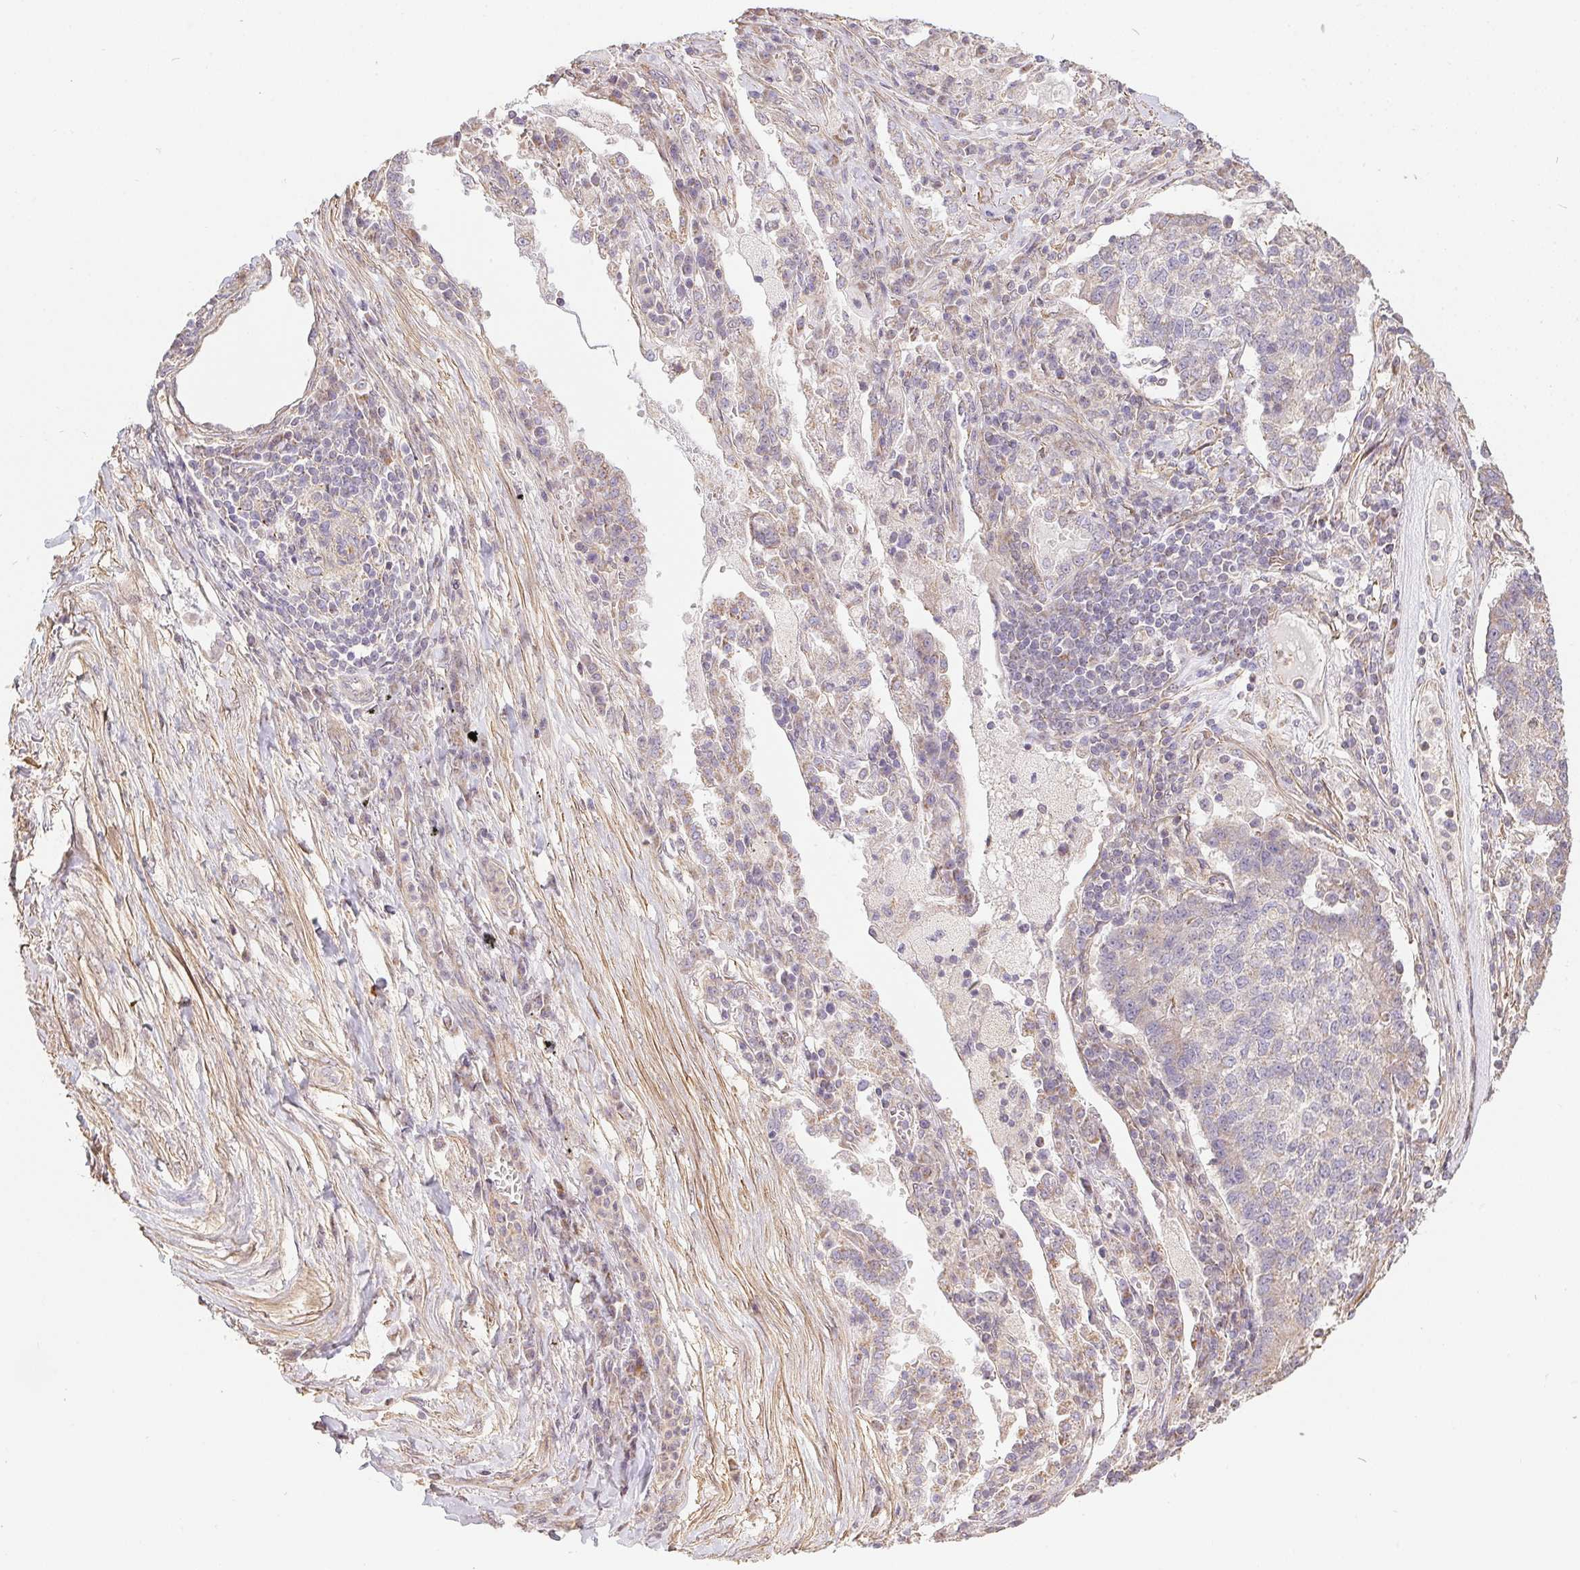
{"staining": {"intensity": "negative", "quantity": "none", "location": "none"}, "tissue": "lung cancer", "cell_type": "Tumor cells", "image_type": "cancer", "snomed": [{"axis": "morphology", "description": "Adenocarcinoma, NOS"}, {"axis": "topography", "description": "Lung"}], "caption": "This is an IHC image of human lung adenocarcinoma. There is no staining in tumor cells.", "gene": "REV3L", "patient": {"sex": "male", "age": 57}}